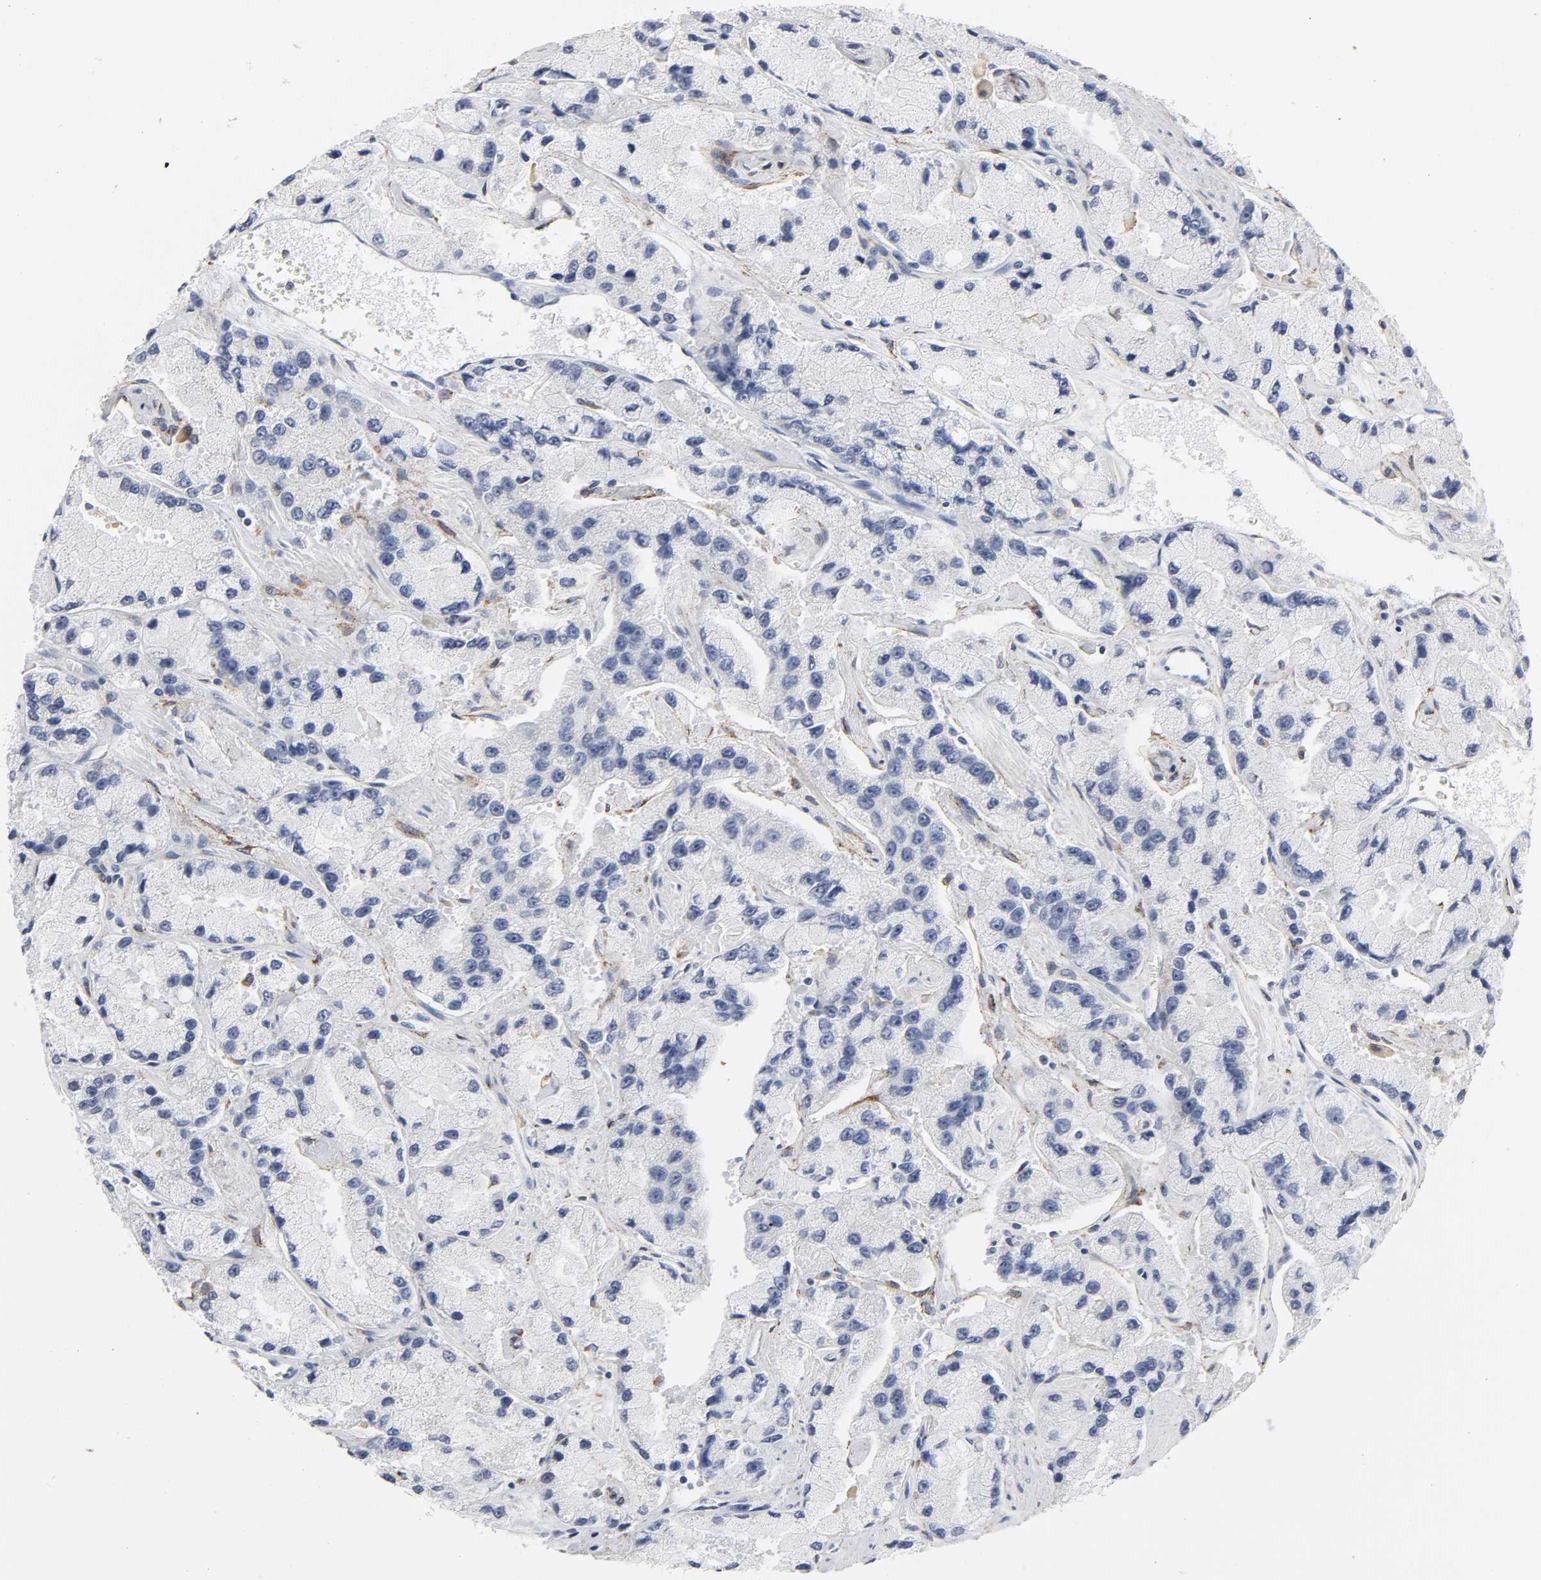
{"staining": {"intensity": "negative", "quantity": "none", "location": "none"}, "tissue": "prostate cancer", "cell_type": "Tumor cells", "image_type": "cancer", "snomed": [{"axis": "morphology", "description": "Adenocarcinoma, High grade"}, {"axis": "topography", "description": "Prostate"}], "caption": "Micrograph shows no significant protein positivity in tumor cells of prostate cancer (high-grade adenocarcinoma).", "gene": "LRP1", "patient": {"sex": "male", "age": 58}}